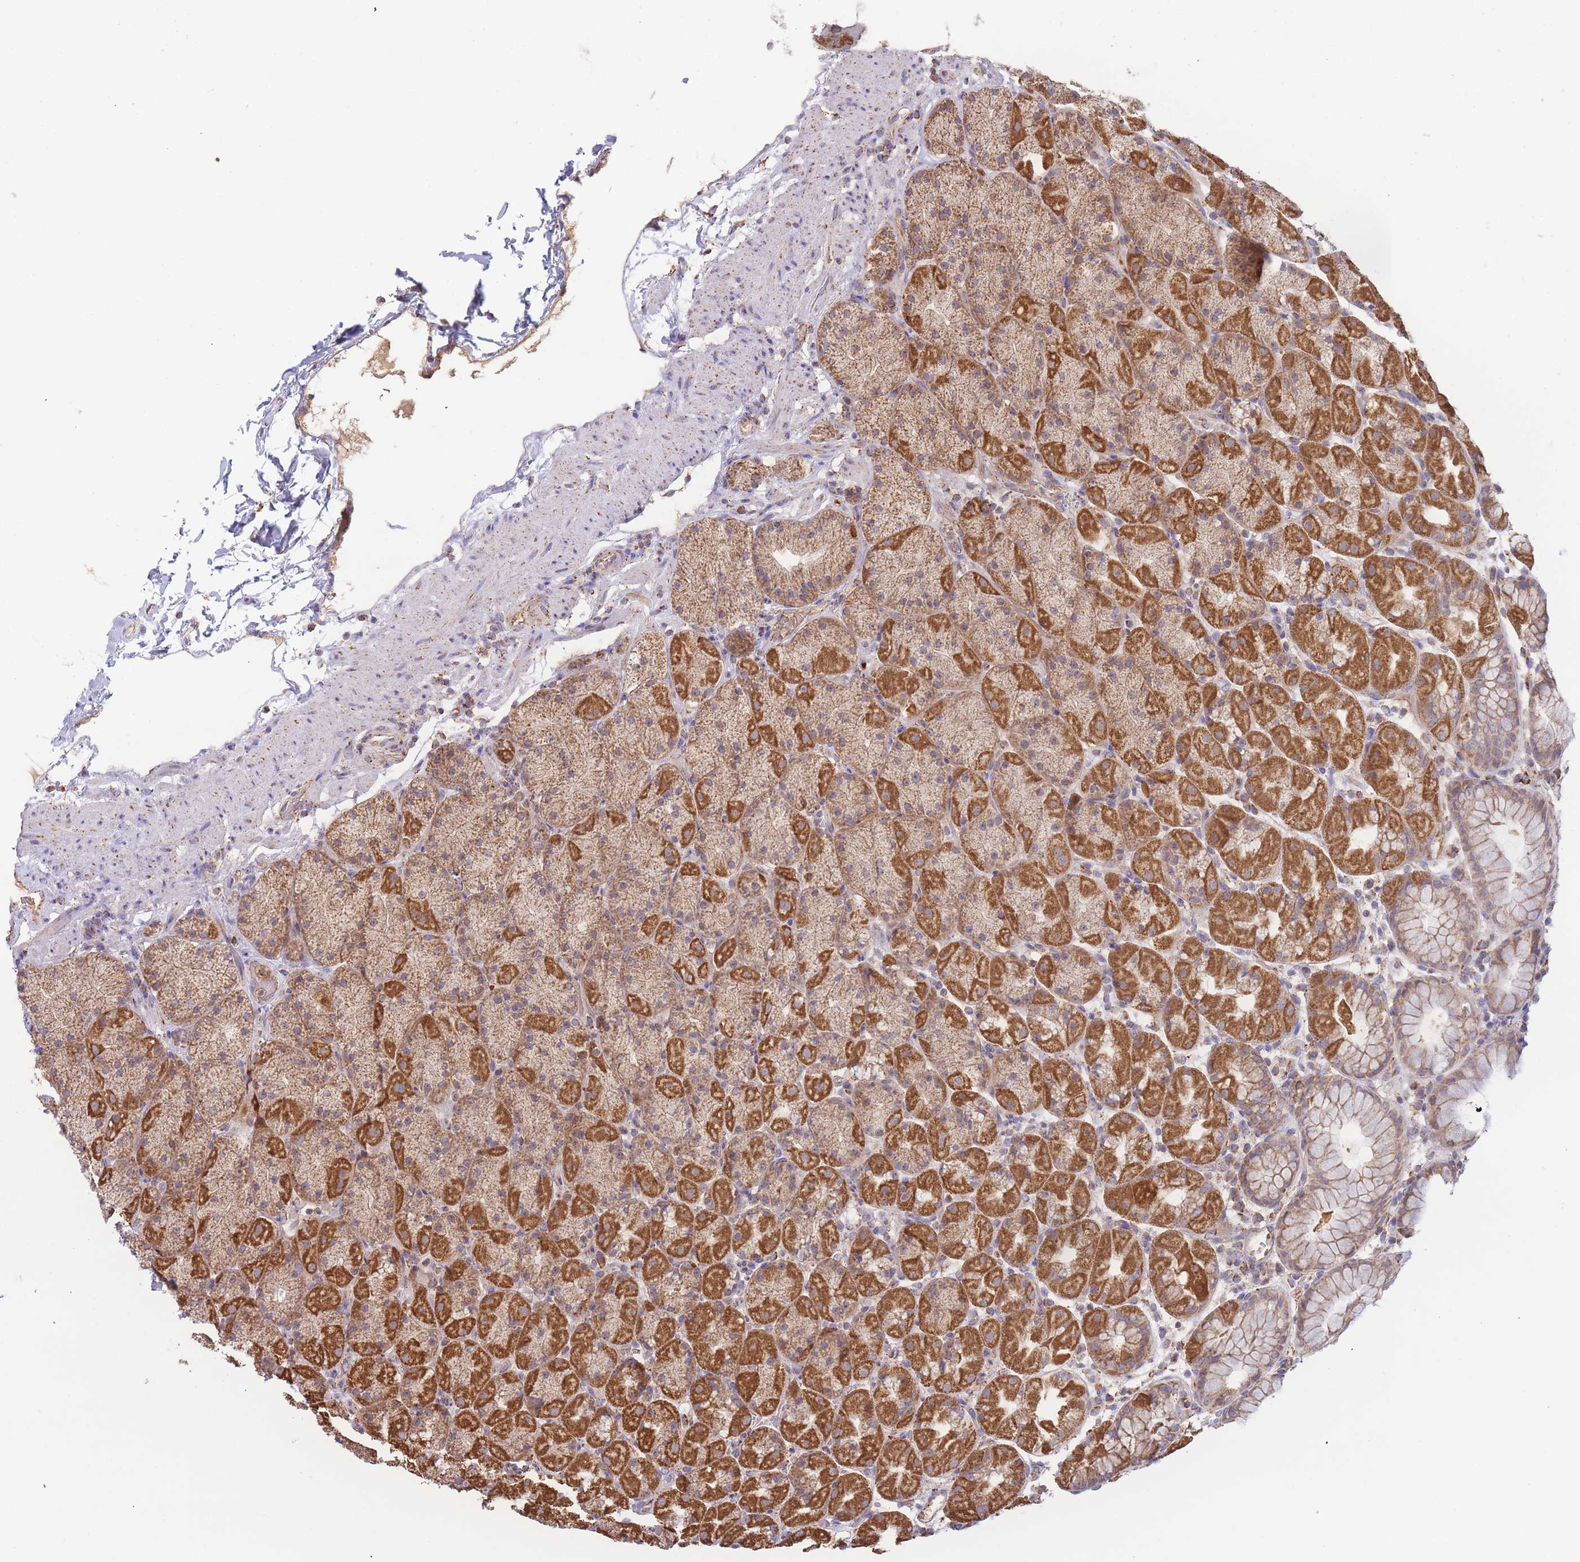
{"staining": {"intensity": "strong", "quantity": "25%-75%", "location": "cytoplasmic/membranous"}, "tissue": "stomach", "cell_type": "Glandular cells", "image_type": "normal", "snomed": [{"axis": "morphology", "description": "Normal tissue, NOS"}, {"axis": "topography", "description": "Stomach, upper"}, {"axis": "topography", "description": "Stomach, lower"}], "caption": "High-power microscopy captured an IHC micrograph of benign stomach, revealing strong cytoplasmic/membranous positivity in approximately 25%-75% of glandular cells.", "gene": "MRPL17", "patient": {"sex": "male", "age": 67}}